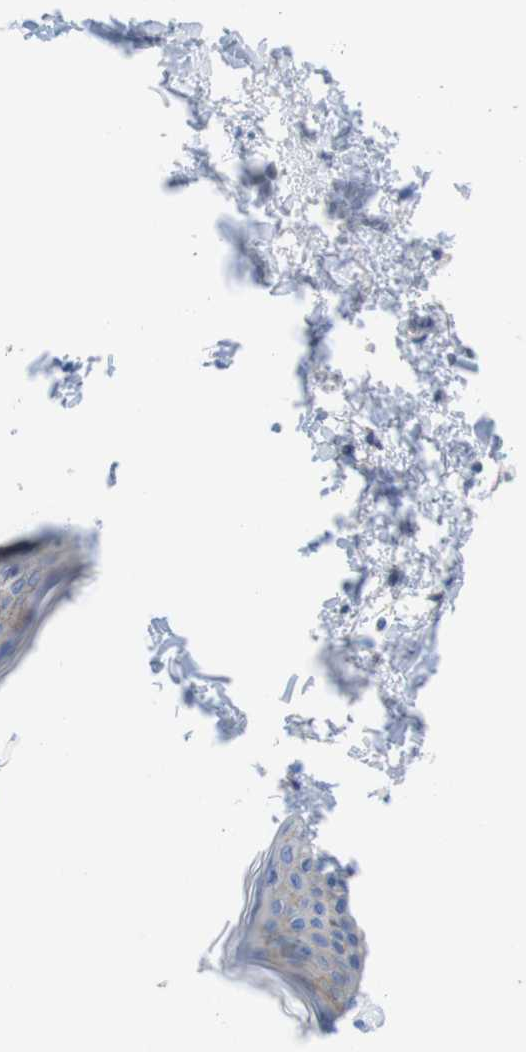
{"staining": {"intensity": "negative", "quantity": "none", "location": "none"}, "tissue": "skin", "cell_type": "Fibroblasts", "image_type": "normal", "snomed": [{"axis": "morphology", "description": "Normal tissue, NOS"}, {"axis": "topography", "description": "Skin"}], "caption": "Micrograph shows no significant protein positivity in fibroblasts of benign skin.", "gene": "SCRIB", "patient": {"sex": "female", "age": 17}}